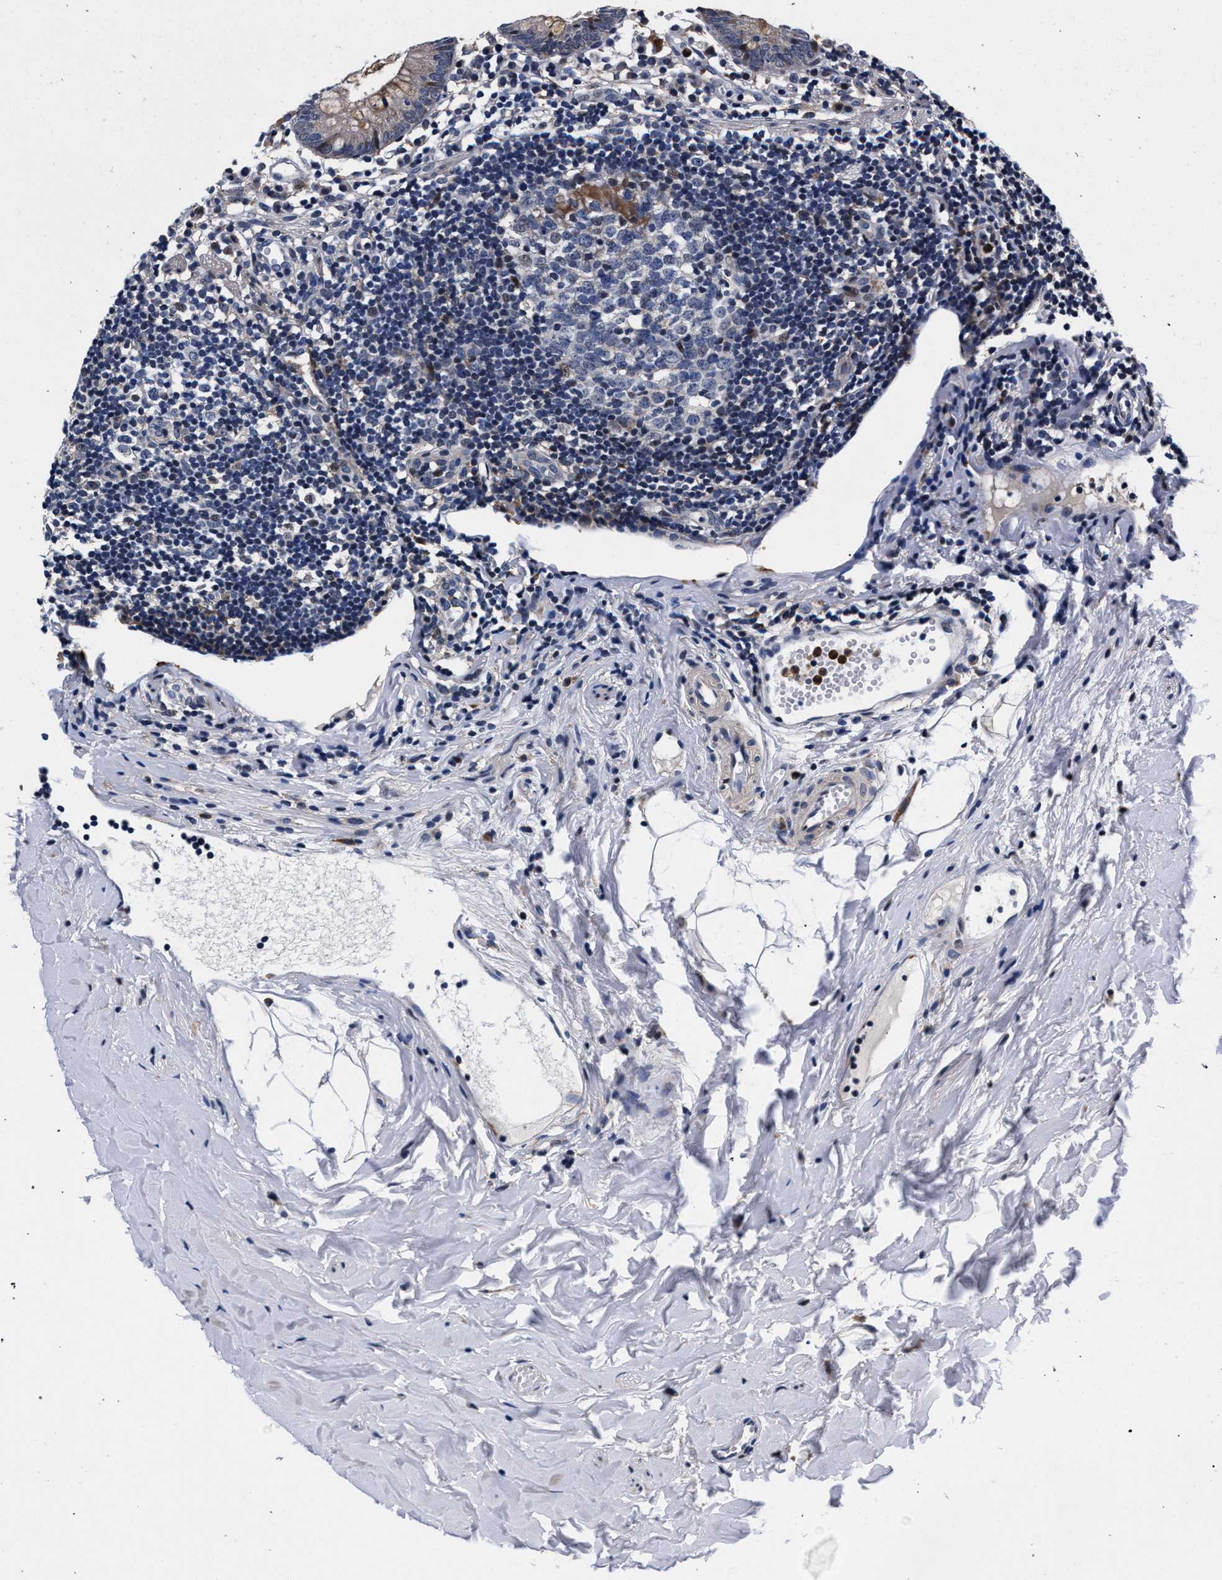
{"staining": {"intensity": "moderate", "quantity": "25%-75%", "location": "cytoplasmic/membranous,nuclear"}, "tissue": "appendix", "cell_type": "Glandular cells", "image_type": "normal", "snomed": [{"axis": "morphology", "description": "Normal tissue, NOS"}, {"axis": "topography", "description": "Appendix"}], "caption": "Immunohistochemical staining of unremarkable human appendix displays moderate cytoplasmic/membranous,nuclear protein positivity in approximately 25%-75% of glandular cells.", "gene": "ZNF462", "patient": {"sex": "female", "age": 20}}